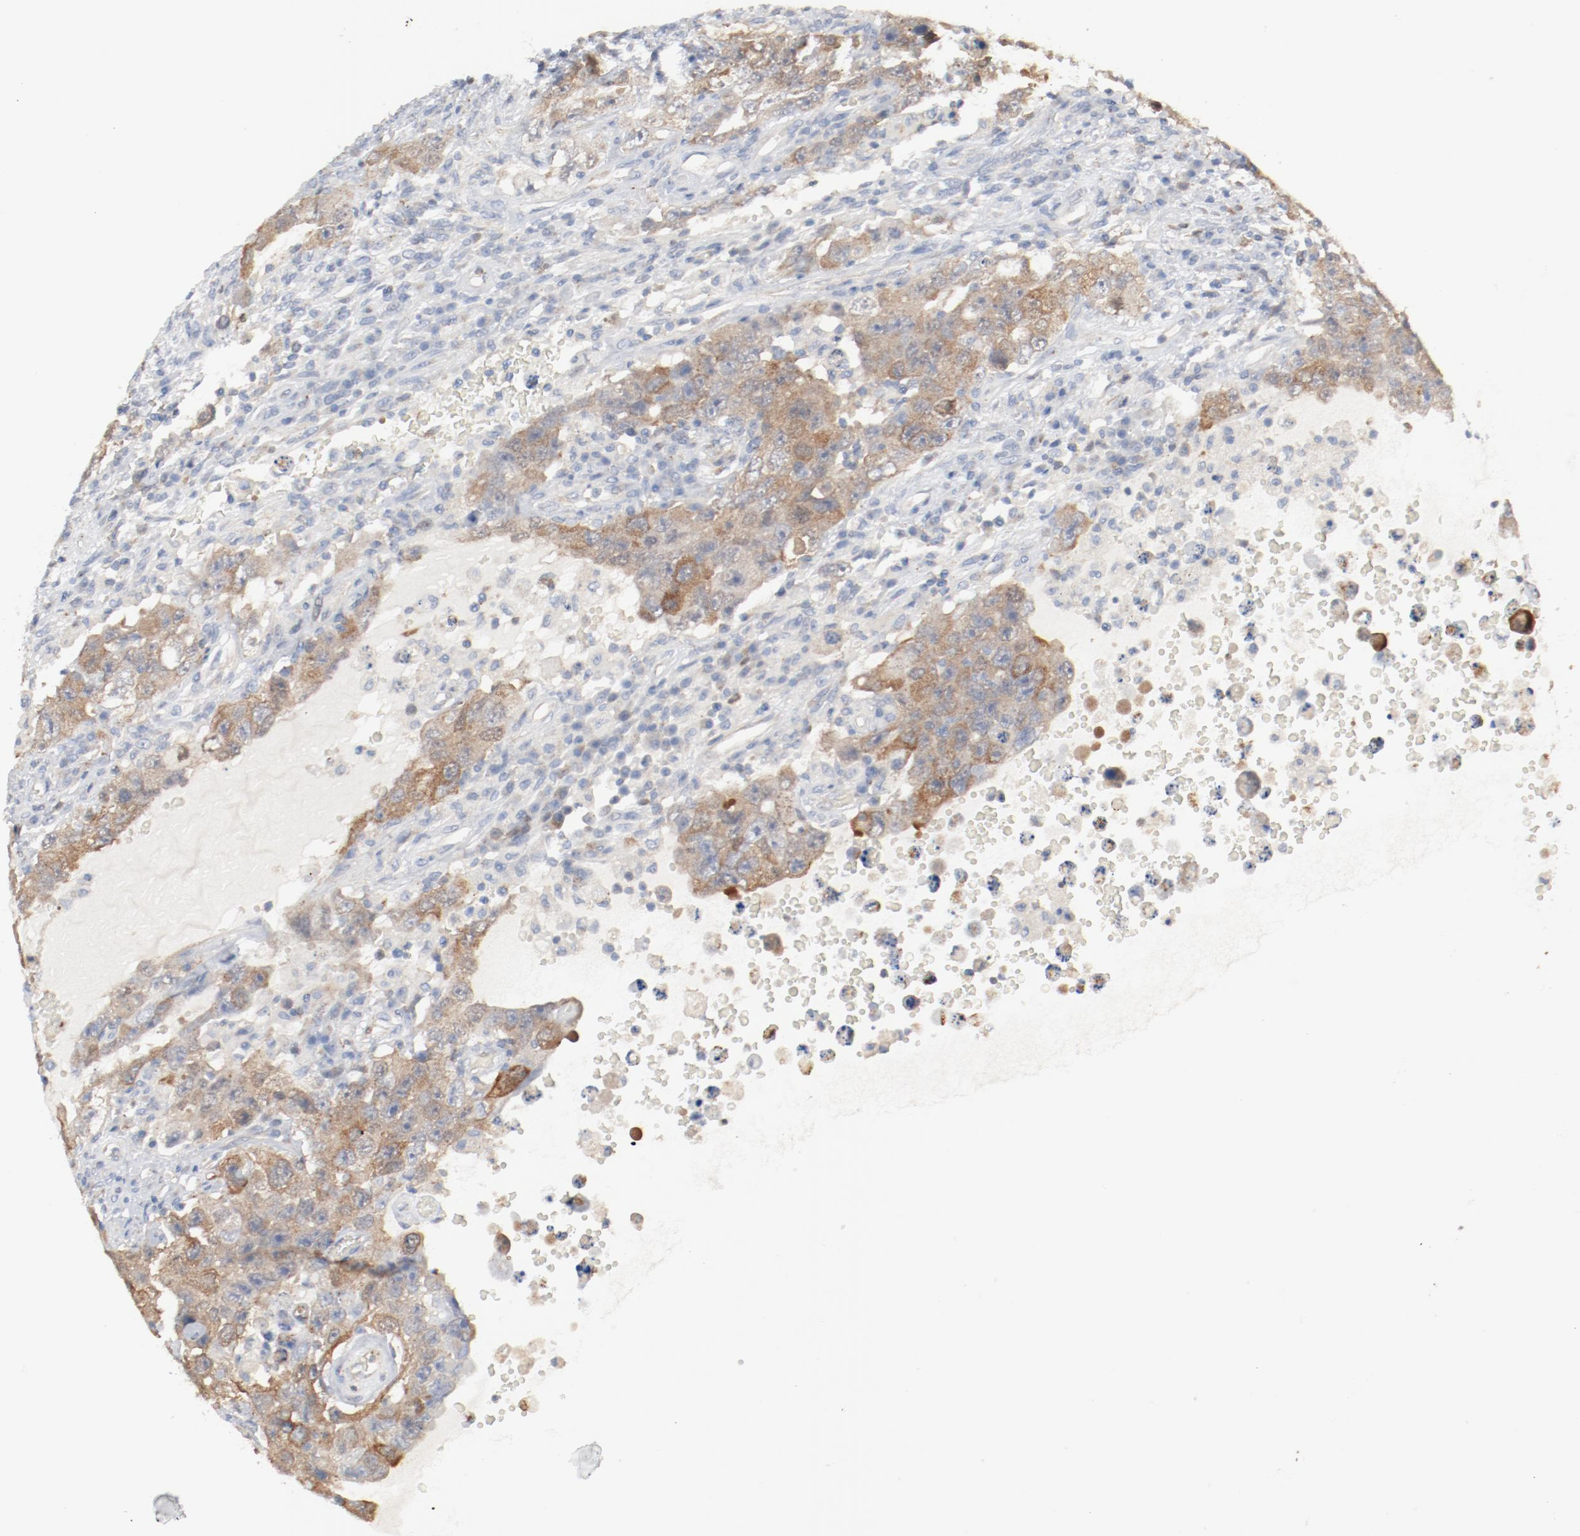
{"staining": {"intensity": "weak", "quantity": "25%-75%", "location": "cytoplasmic/membranous"}, "tissue": "testis cancer", "cell_type": "Tumor cells", "image_type": "cancer", "snomed": [{"axis": "morphology", "description": "Carcinoma, Embryonal, NOS"}, {"axis": "topography", "description": "Testis"}], "caption": "Protein analysis of testis cancer tissue reveals weak cytoplasmic/membranous positivity in approximately 25%-75% of tumor cells.", "gene": "CDK1", "patient": {"sex": "male", "age": 26}}